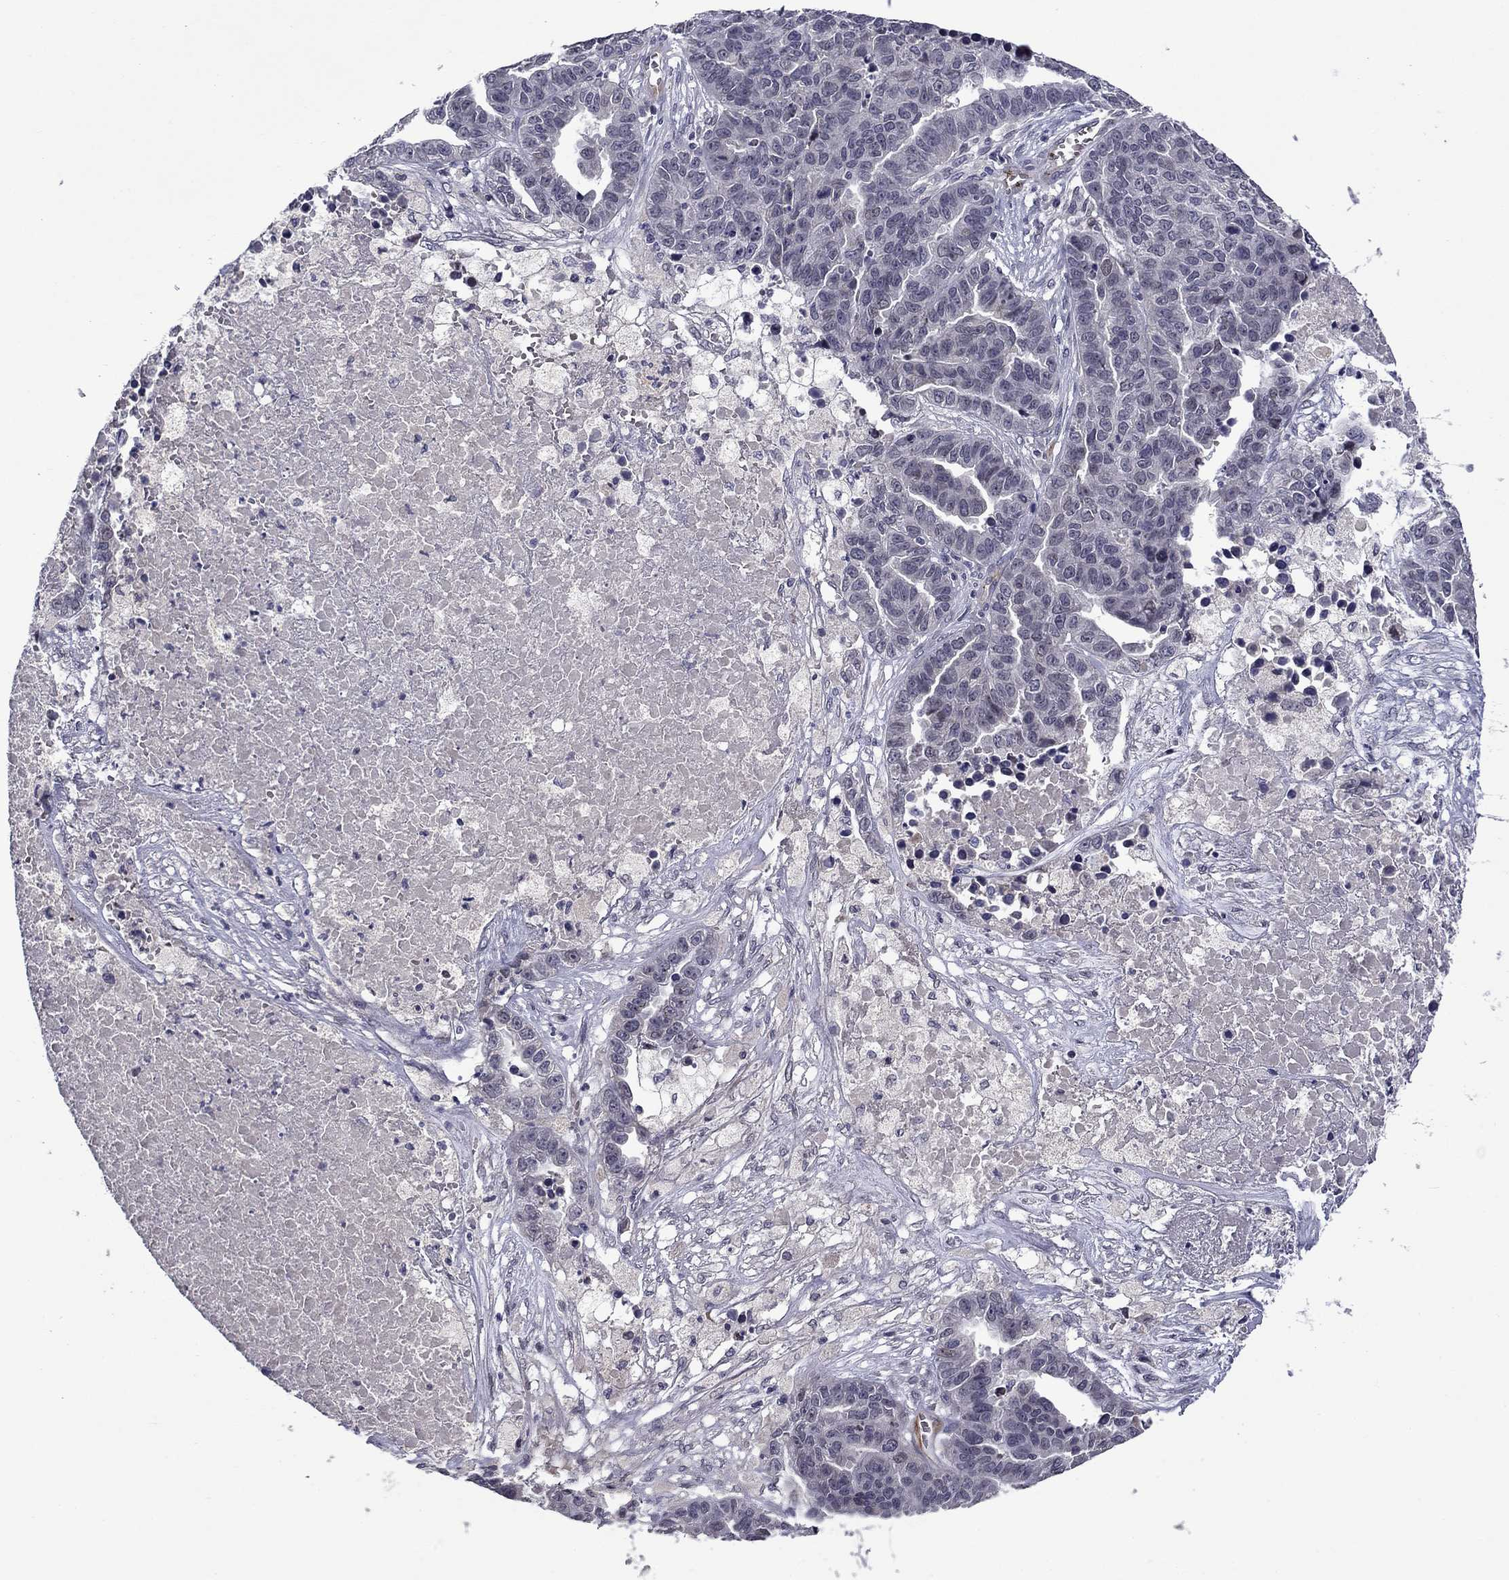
{"staining": {"intensity": "negative", "quantity": "none", "location": "none"}, "tissue": "ovarian cancer", "cell_type": "Tumor cells", "image_type": "cancer", "snomed": [{"axis": "morphology", "description": "Cystadenocarcinoma, serous, NOS"}, {"axis": "topography", "description": "Ovary"}], "caption": "High magnification brightfield microscopy of ovarian serous cystadenocarcinoma stained with DAB (3,3'-diaminobenzidine) (brown) and counterstained with hematoxylin (blue): tumor cells show no significant positivity.", "gene": "SLITRK1", "patient": {"sex": "female", "age": 87}}